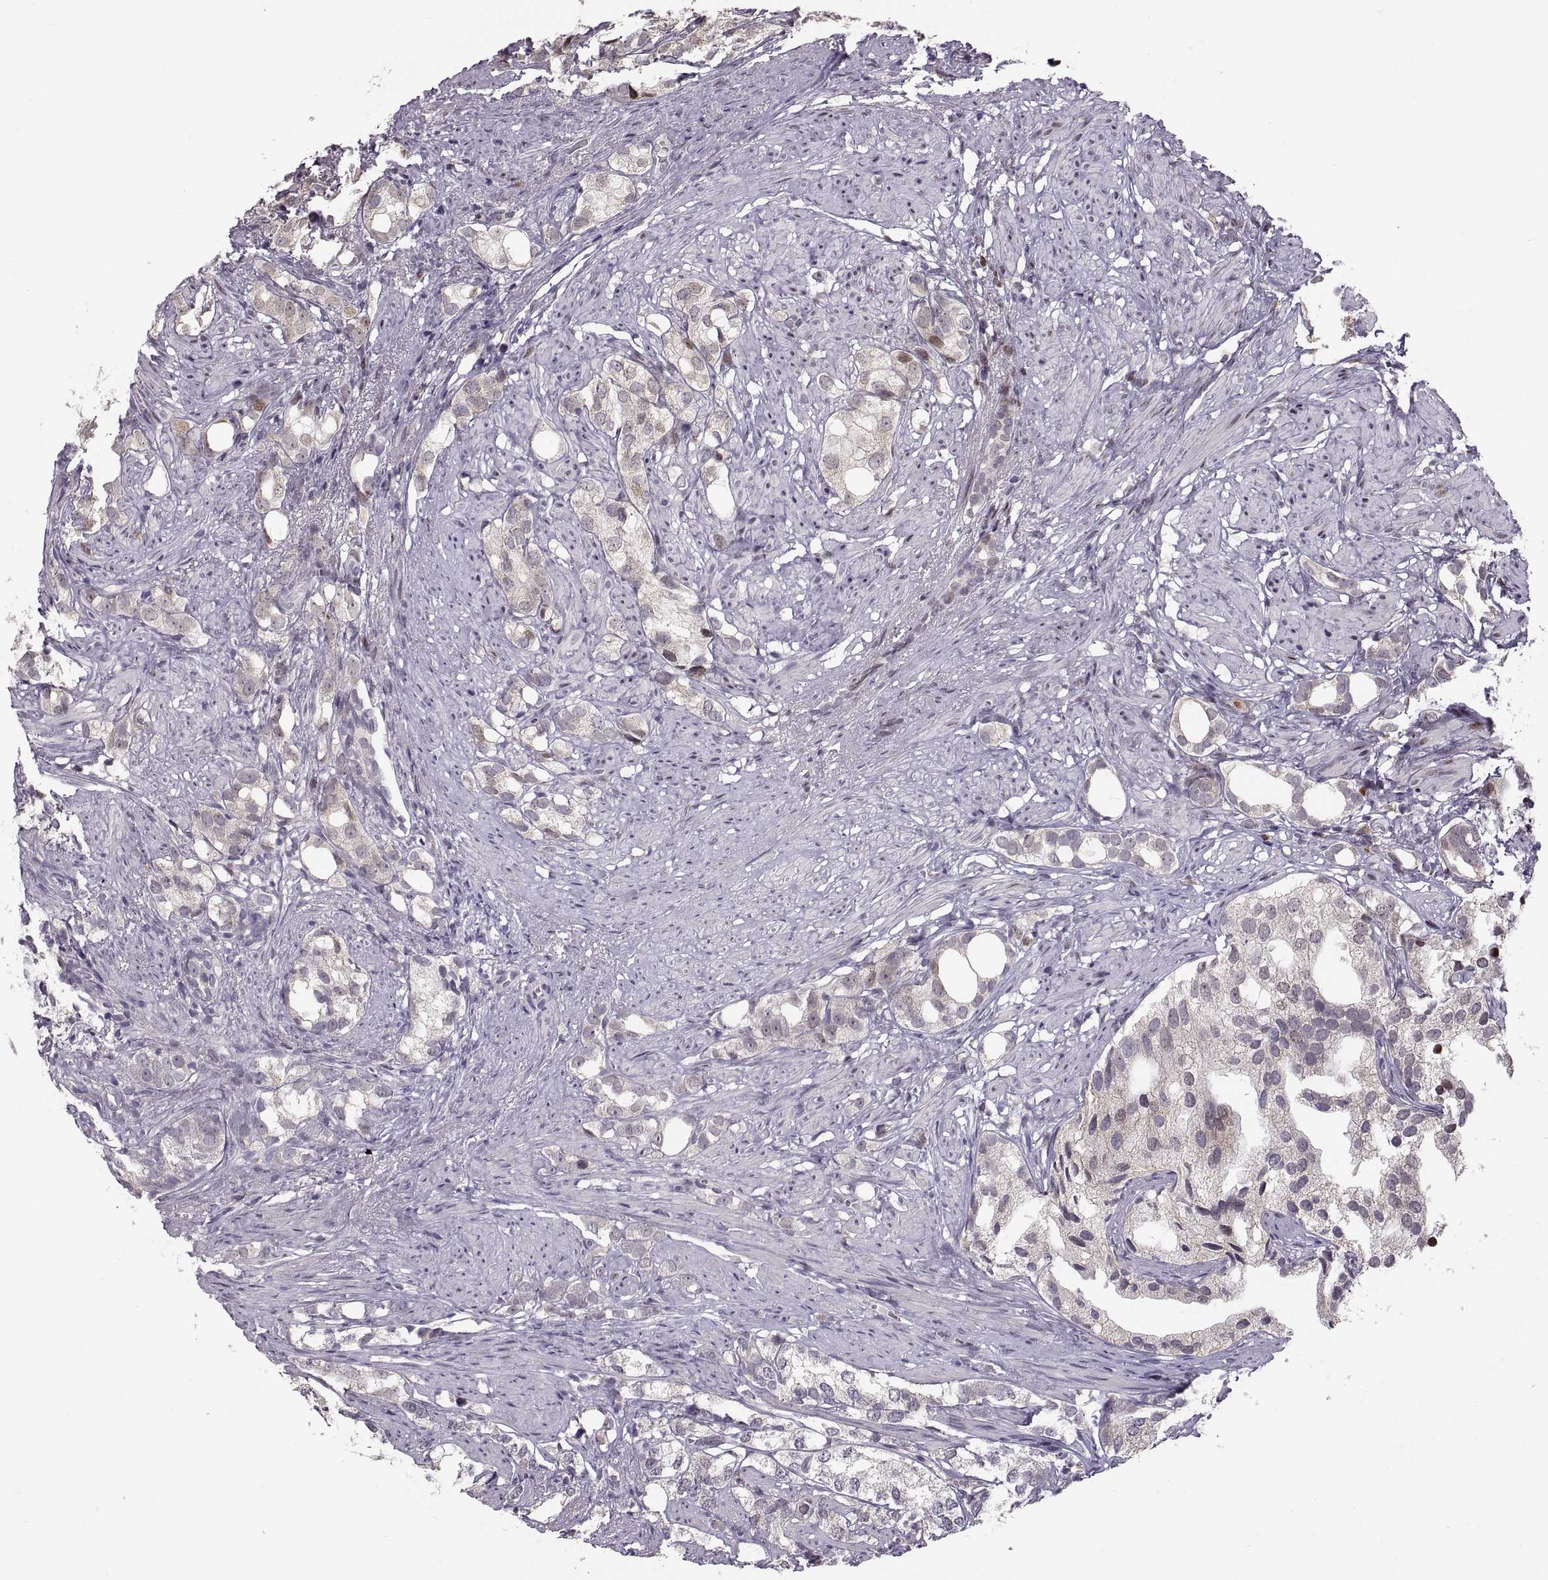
{"staining": {"intensity": "moderate", "quantity": "<25%", "location": "nuclear"}, "tissue": "prostate cancer", "cell_type": "Tumor cells", "image_type": "cancer", "snomed": [{"axis": "morphology", "description": "Adenocarcinoma, High grade"}, {"axis": "topography", "description": "Prostate"}], "caption": "Prostate cancer tissue exhibits moderate nuclear positivity in about <25% of tumor cells, visualized by immunohistochemistry. The protein of interest is shown in brown color, while the nuclei are stained blue.", "gene": "SNAI1", "patient": {"sex": "male", "age": 82}}